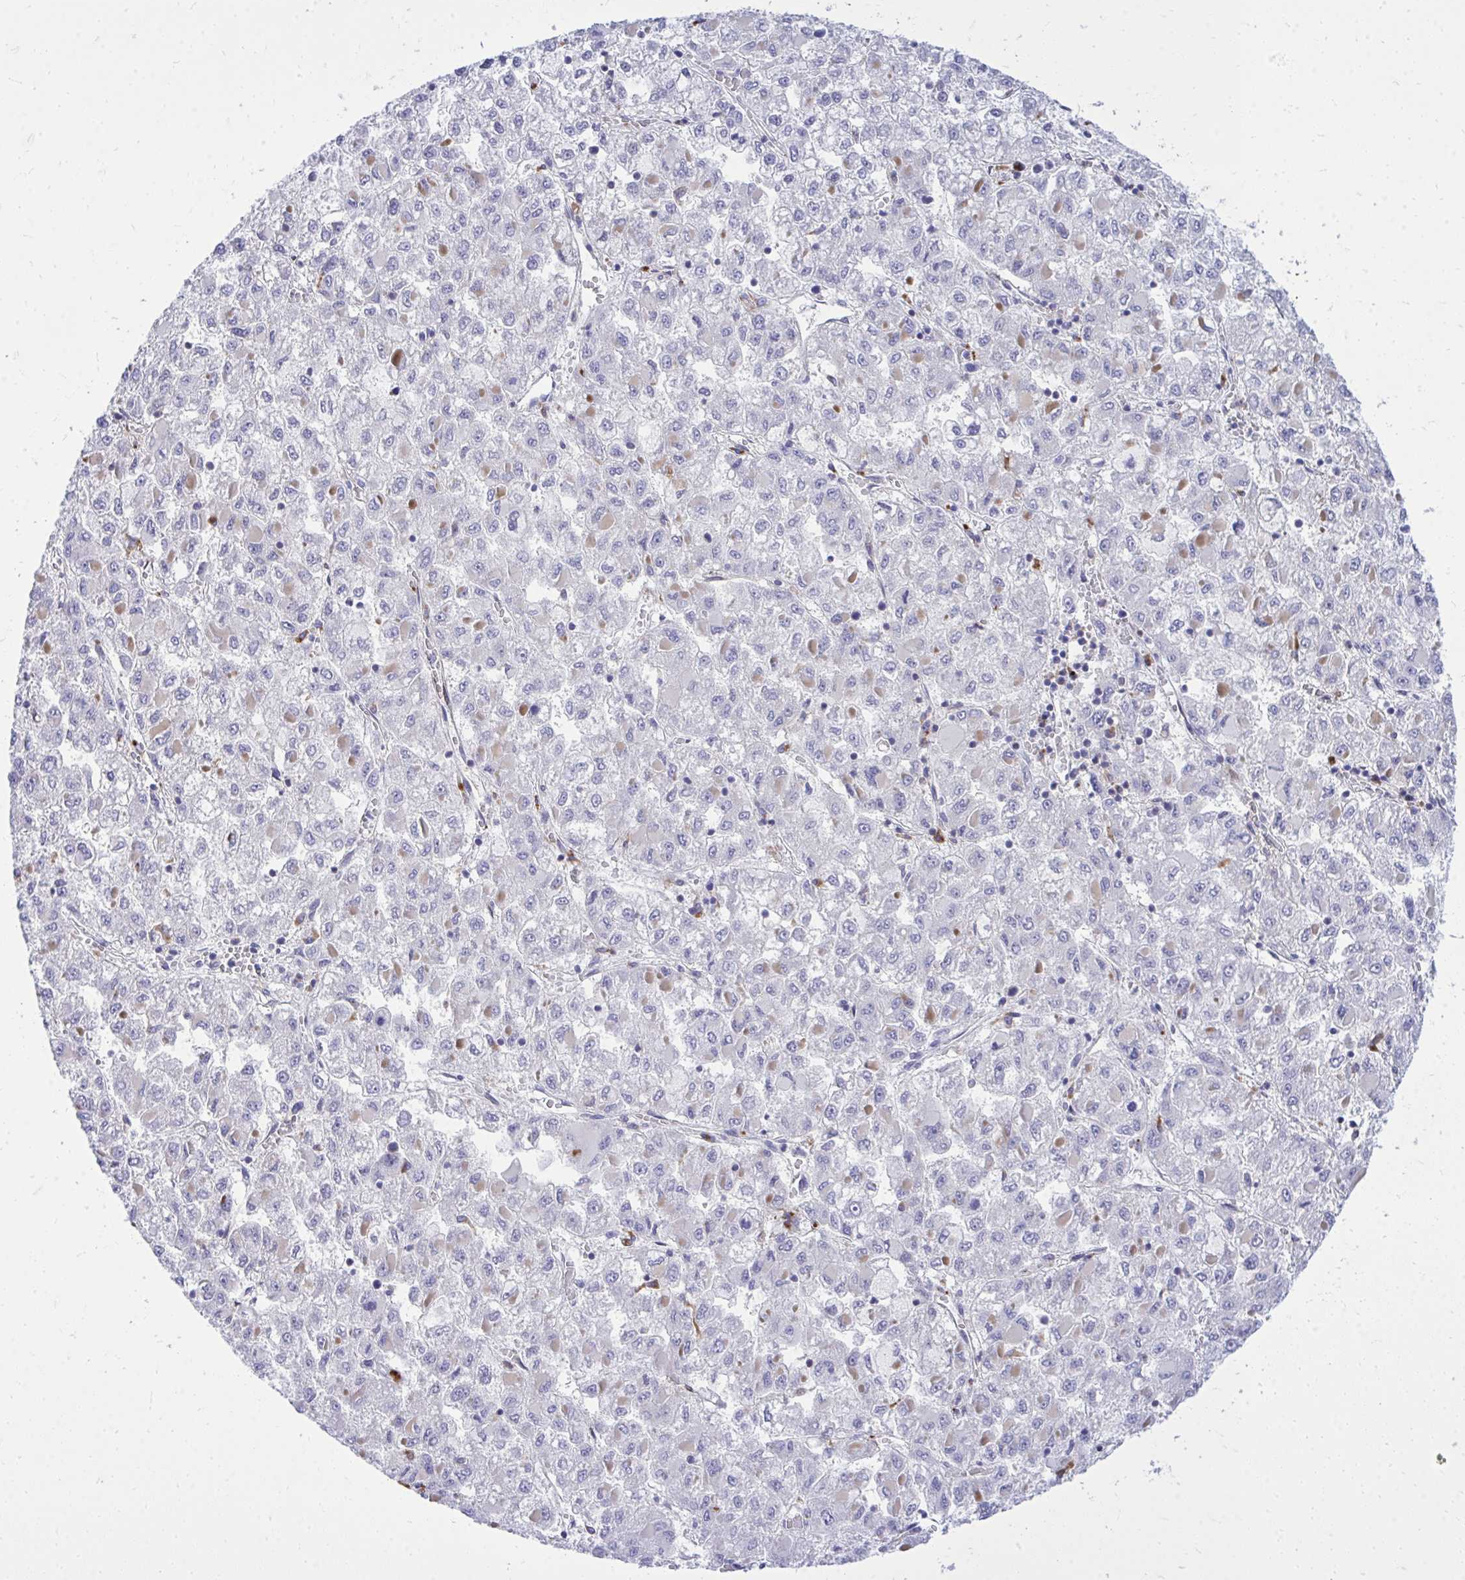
{"staining": {"intensity": "negative", "quantity": "none", "location": "none"}, "tissue": "liver cancer", "cell_type": "Tumor cells", "image_type": "cancer", "snomed": [{"axis": "morphology", "description": "Carcinoma, Hepatocellular, NOS"}, {"axis": "topography", "description": "Liver"}], "caption": "Tumor cells show no significant protein expression in liver cancer.", "gene": "TP53I11", "patient": {"sex": "male", "age": 40}}